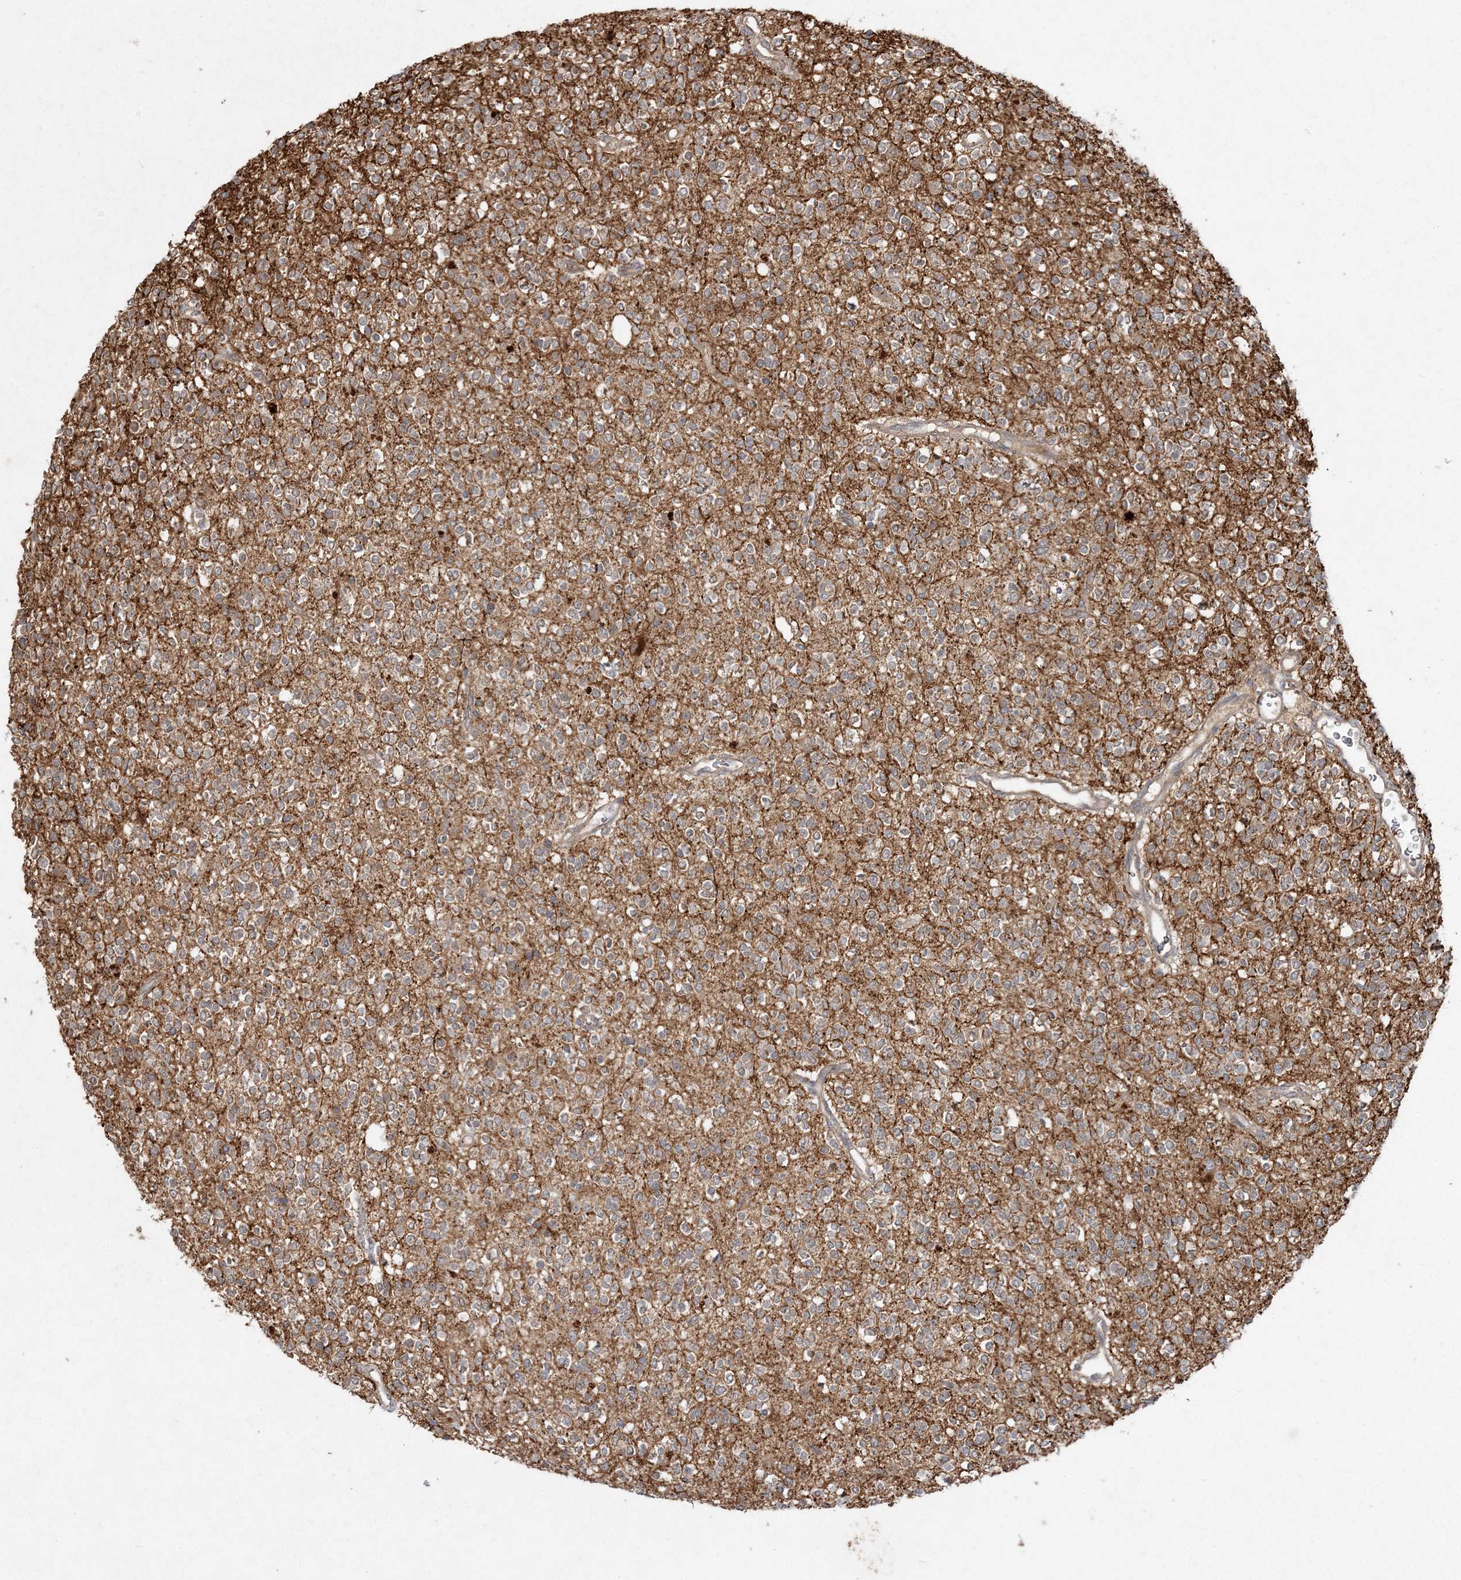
{"staining": {"intensity": "negative", "quantity": "none", "location": "none"}, "tissue": "glioma", "cell_type": "Tumor cells", "image_type": "cancer", "snomed": [{"axis": "morphology", "description": "Glioma, malignant, High grade"}, {"axis": "topography", "description": "Brain"}], "caption": "IHC micrograph of malignant high-grade glioma stained for a protein (brown), which demonstrates no positivity in tumor cells.", "gene": "SPRY1", "patient": {"sex": "male", "age": 34}}